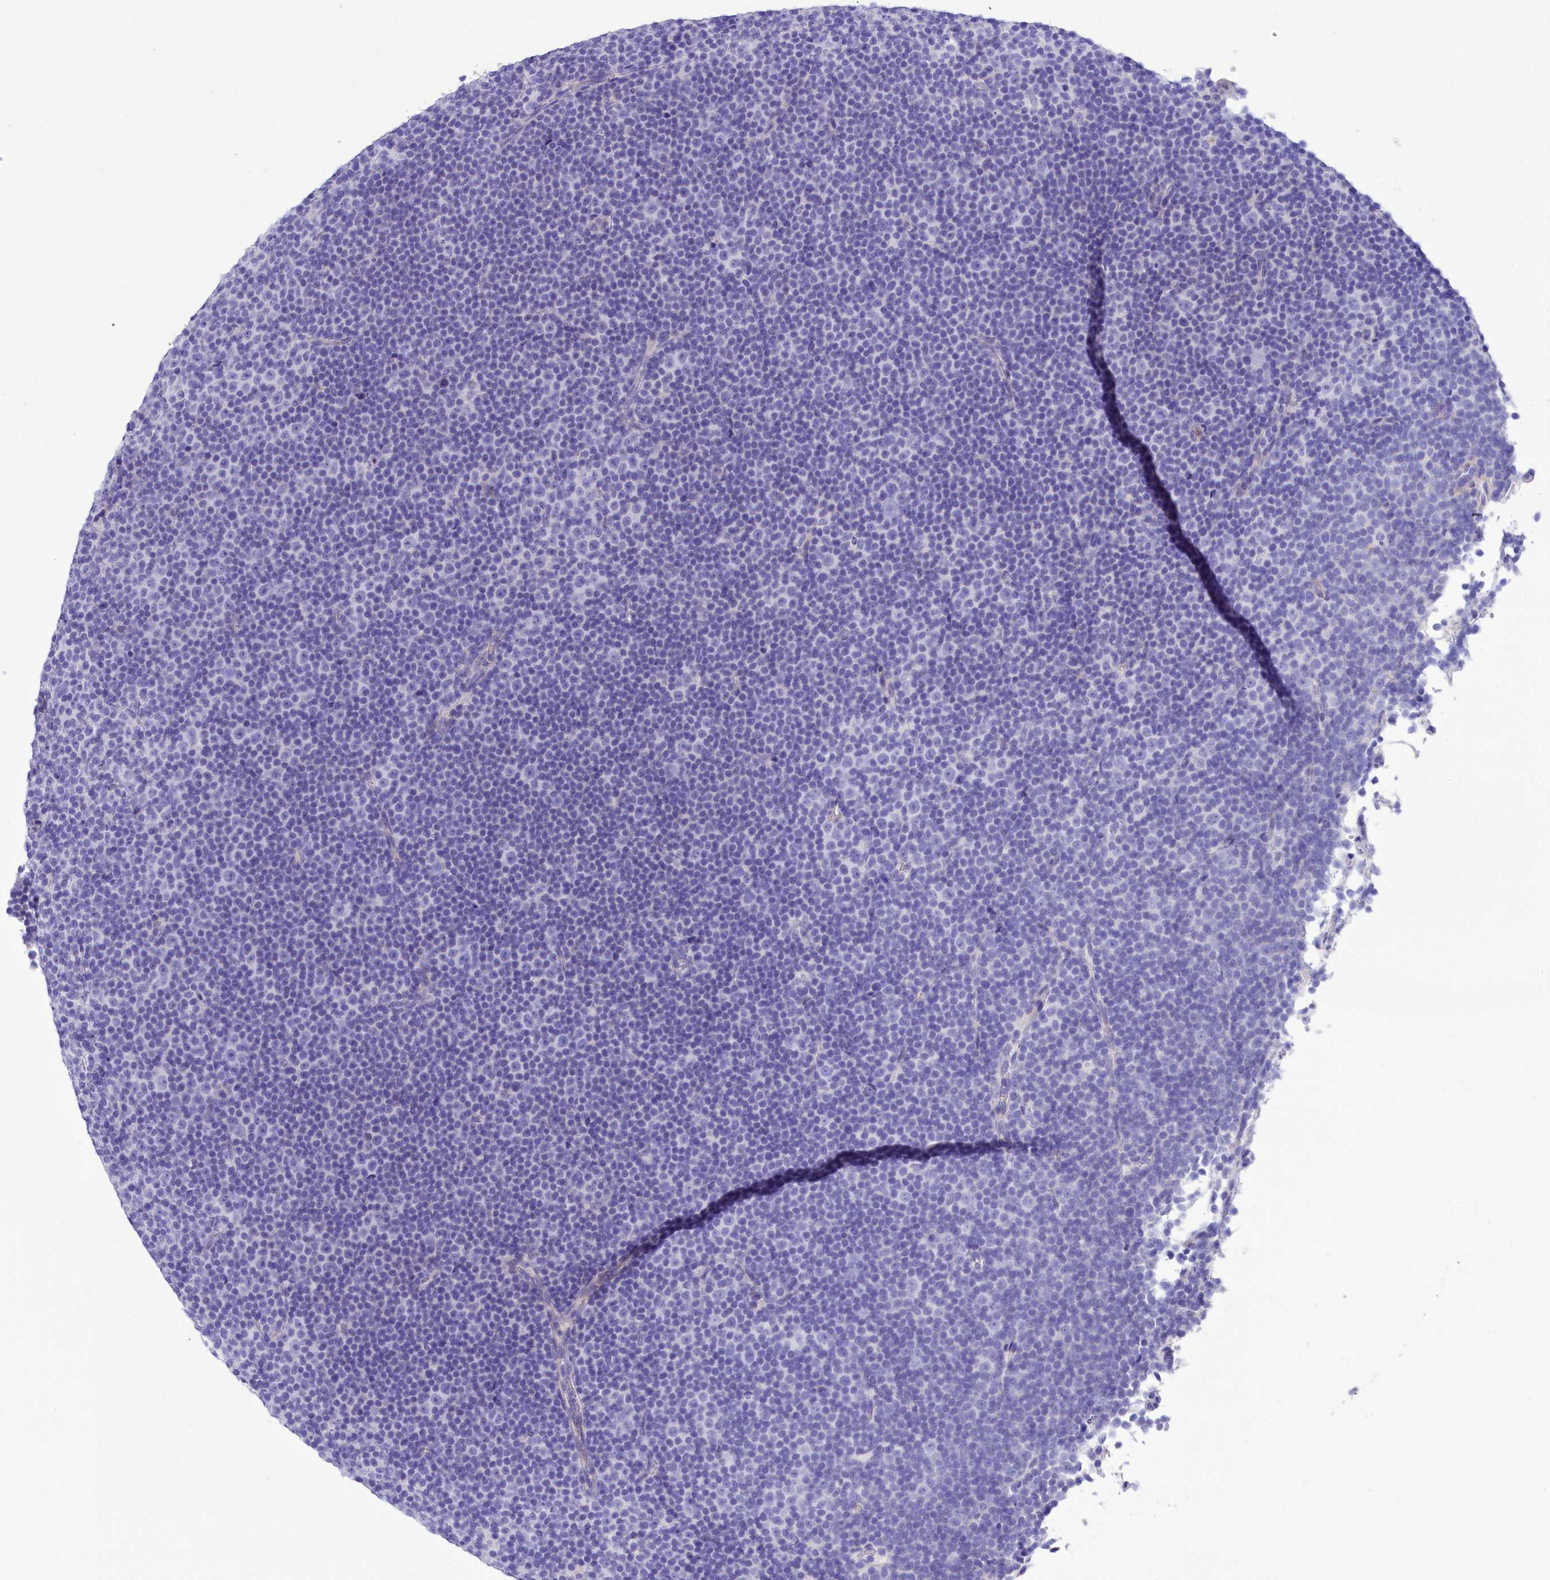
{"staining": {"intensity": "negative", "quantity": "none", "location": "none"}, "tissue": "lymphoma", "cell_type": "Tumor cells", "image_type": "cancer", "snomed": [{"axis": "morphology", "description": "Malignant lymphoma, non-Hodgkin's type, Low grade"}, {"axis": "topography", "description": "Lymph node"}], "caption": "This is a photomicrograph of IHC staining of lymphoma, which shows no positivity in tumor cells.", "gene": "TTC36", "patient": {"sex": "female", "age": 67}}